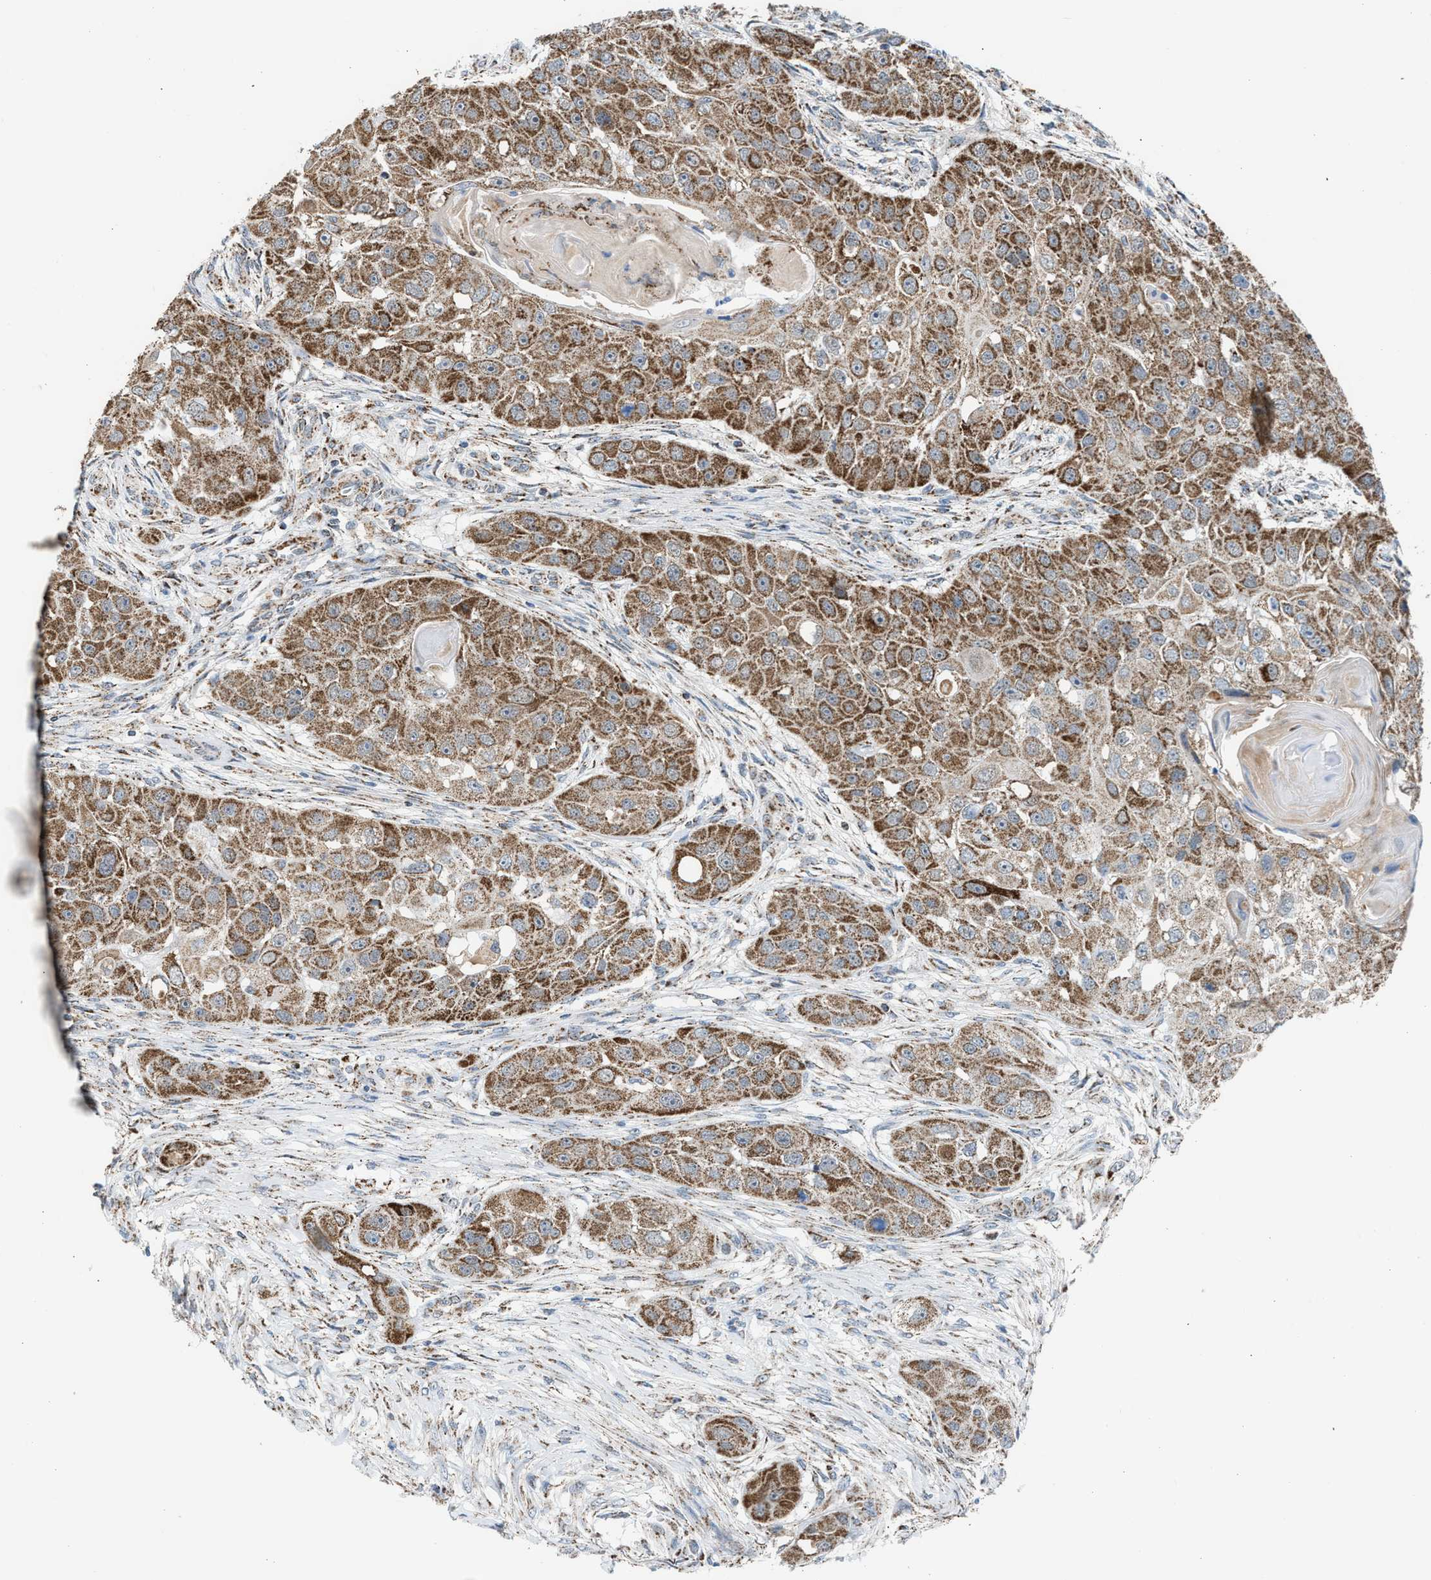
{"staining": {"intensity": "moderate", "quantity": ">75%", "location": "cytoplasmic/membranous"}, "tissue": "head and neck cancer", "cell_type": "Tumor cells", "image_type": "cancer", "snomed": [{"axis": "morphology", "description": "Normal tissue, NOS"}, {"axis": "morphology", "description": "Squamous cell carcinoma, NOS"}, {"axis": "topography", "description": "Skeletal muscle"}, {"axis": "topography", "description": "Head-Neck"}], "caption": "Tumor cells show medium levels of moderate cytoplasmic/membranous expression in approximately >75% of cells in head and neck cancer (squamous cell carcinoma).", "gene": "PMPCA", "patient": {"sex": "male", "age": 51}}